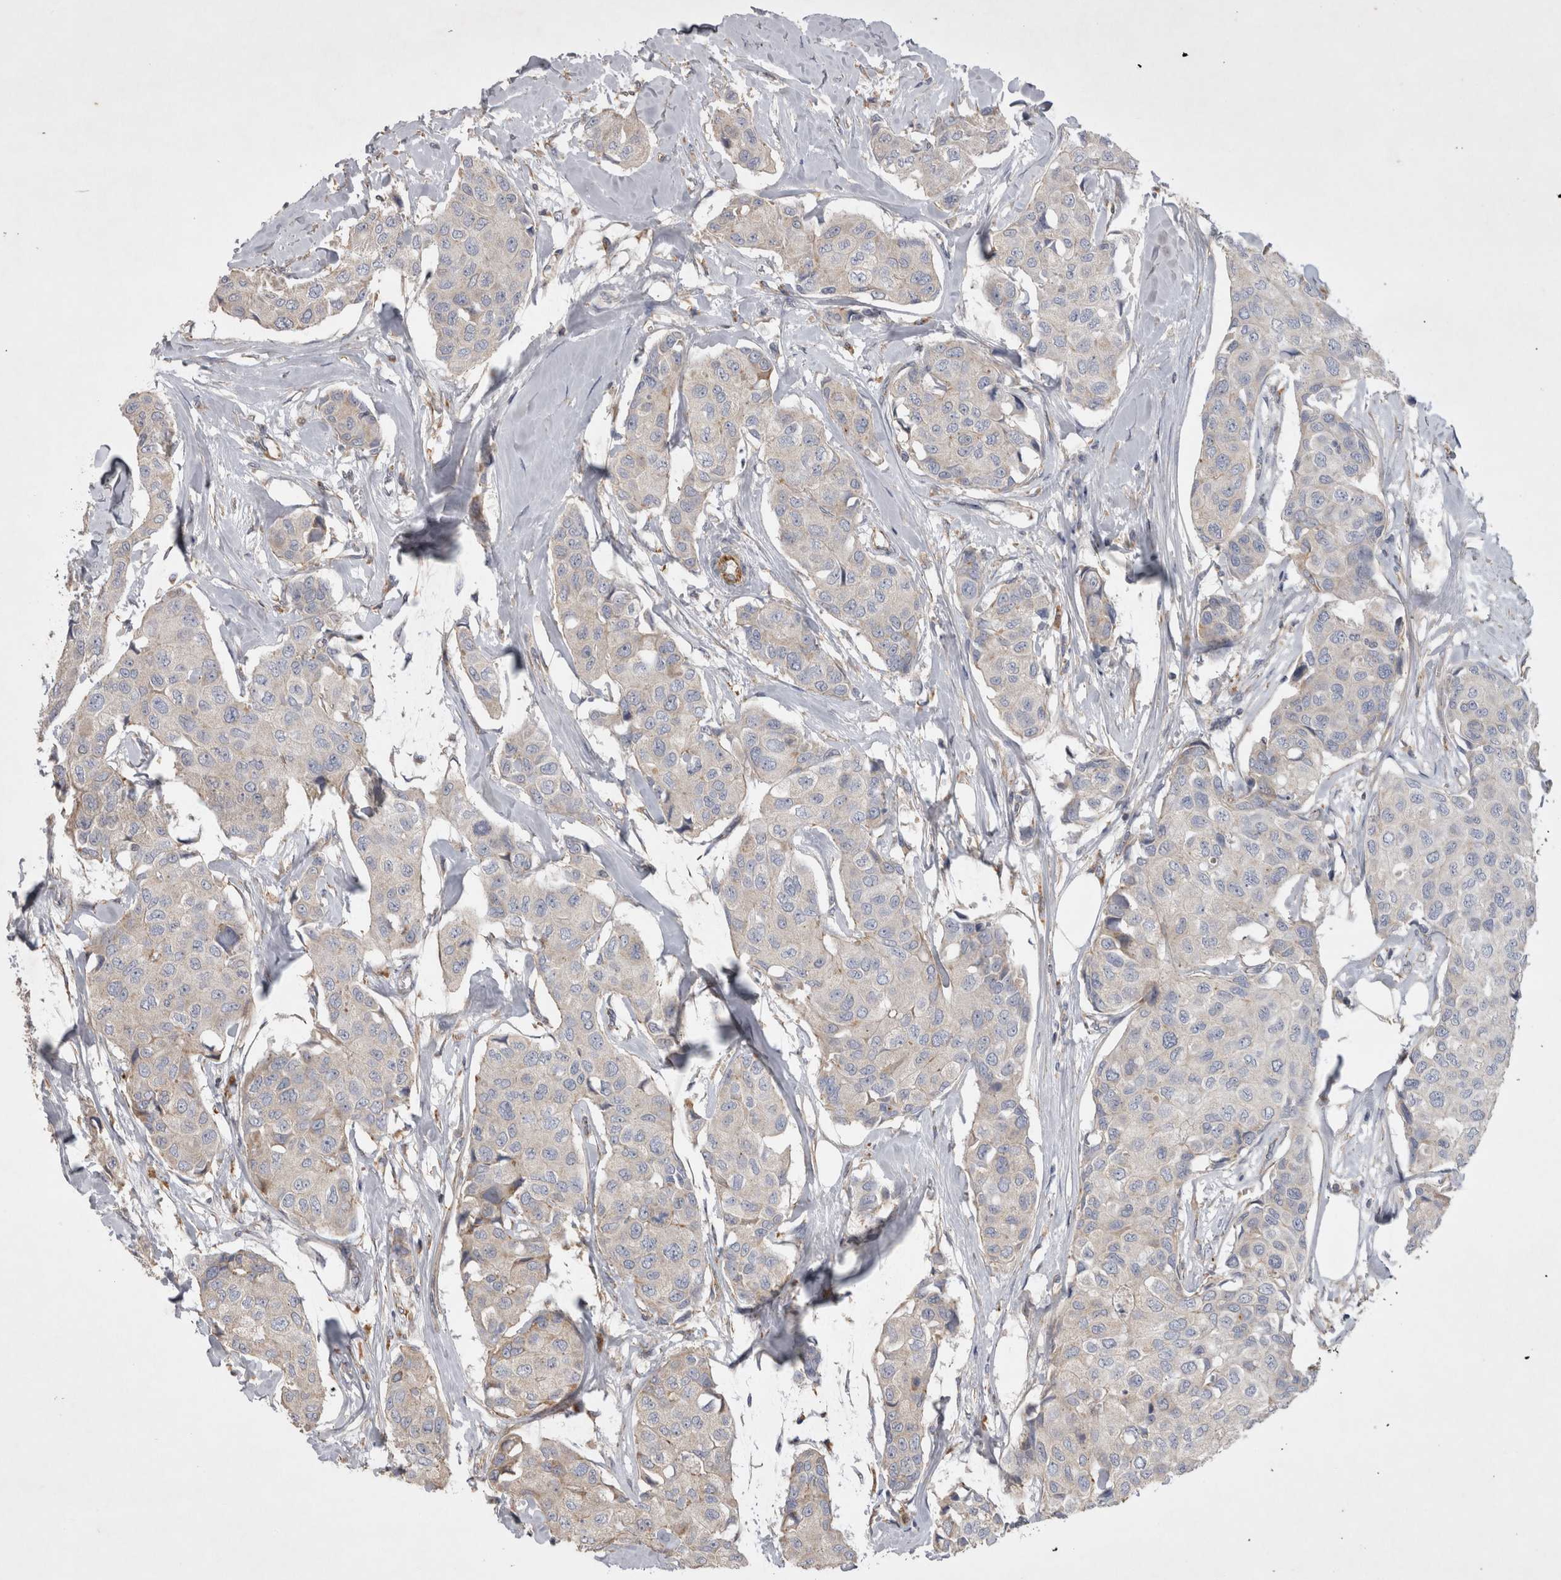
{"staining": {"intensity": "weak", "quantity": "<25%", "location": "cytoplasmic/membranous"}, "tissue": "breast cancer", "cell_type": "Tumor cells", "image_type": "cancer", "snomed": [{"axis": "morphology", "description": "Duct carcinoma"}, {"axis": "topography", "description": "Breast"}], "caption": "Immunohistochemical staining of breast intraductal carcinoma demonstrates no significant positivity in tumor cells. (DAB (3,3'-diaminobenzidine) immunohistochemistry visualized using brightfield microscopy, high magnification).", "gene": "STRADB", "patient": {"sex": "female", "age": 80}}